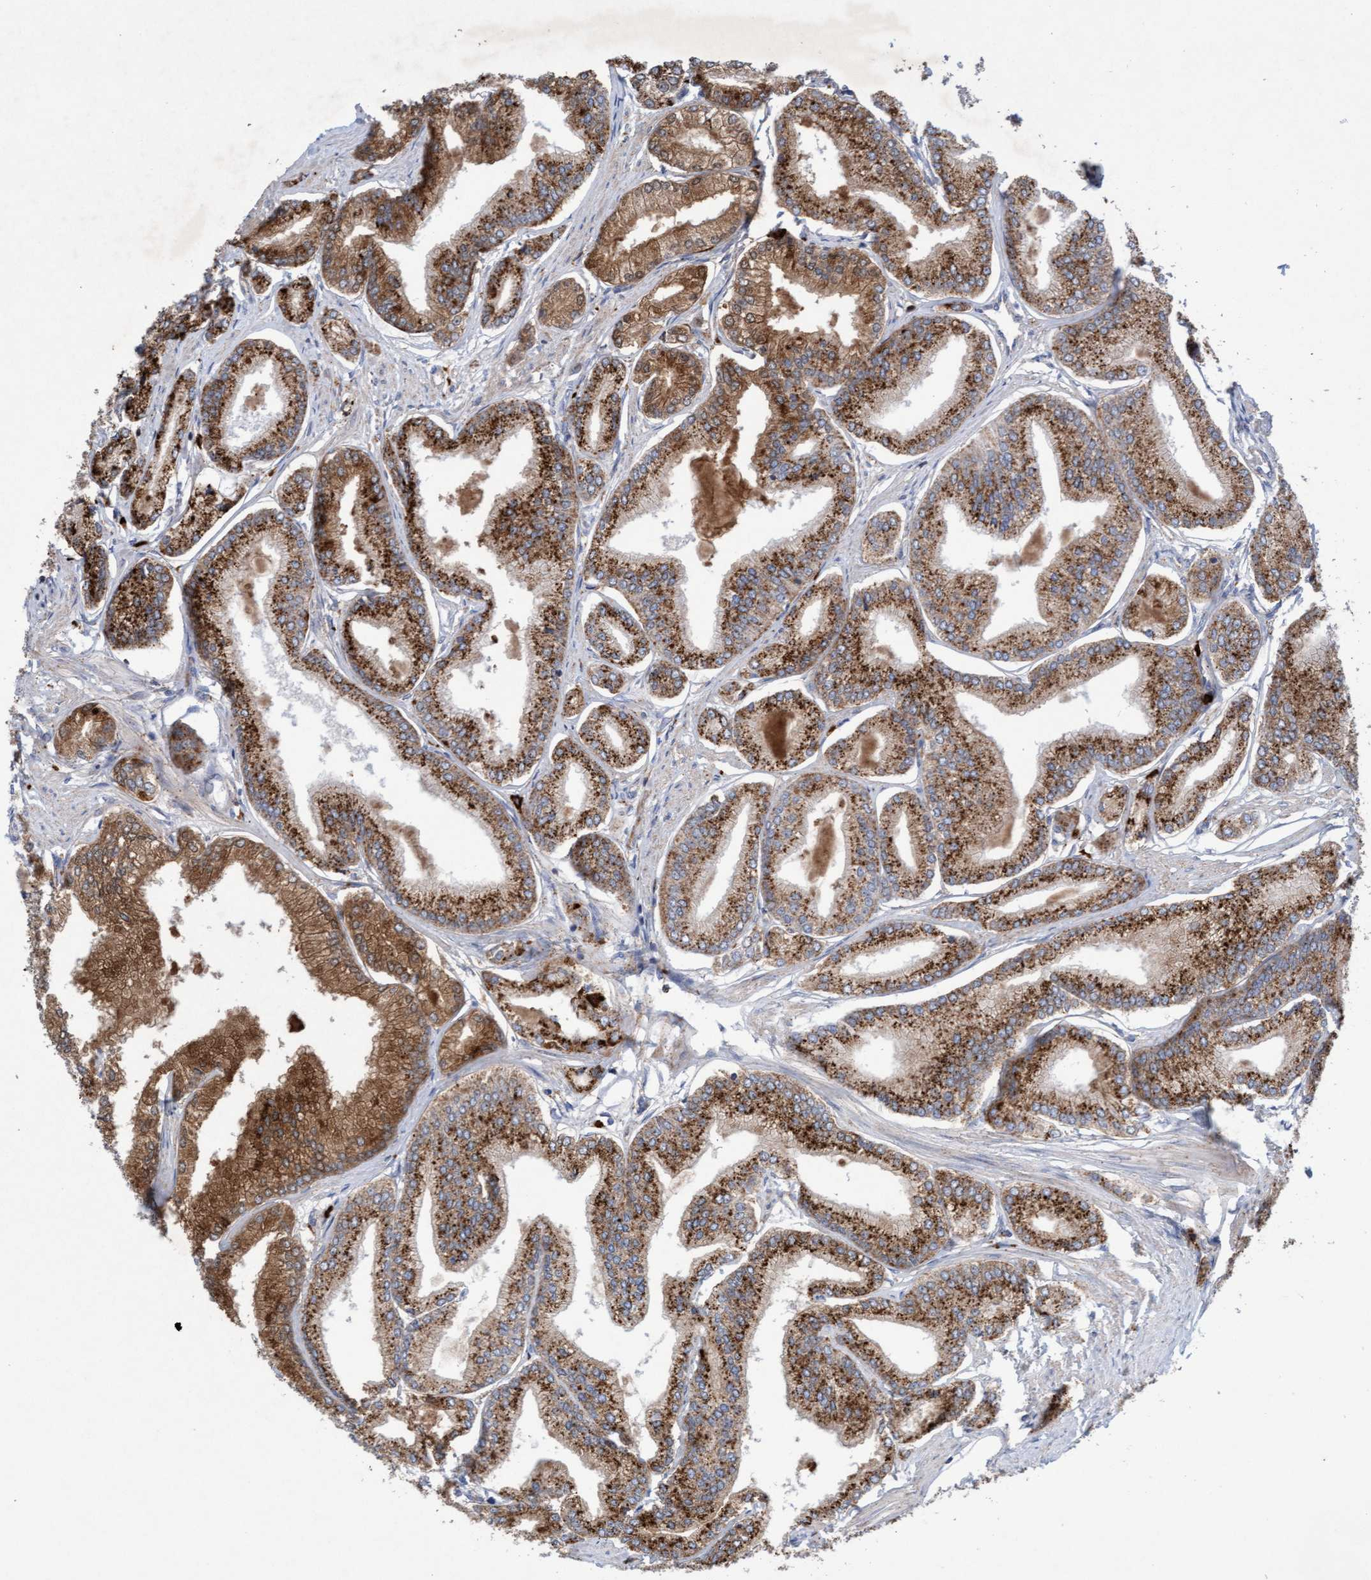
{"staining": {"intensity": "moderate", "quantity": ">75%", "location": "cytoplasmic/membranous"}, "tissue": "prostate cancer", "cell_type": "Tumor cells", "image_type": "cancer", "snomed": [{"axis": "morphology", "description": "Adenocarcinoma, Low grade"}, {"axis": "topography", "description": "Prostate"}], "caption": "Immunohistochemical staining of prostate cancer (adenocarcinoma (low-grade)) exhibits medium levels of moderate cytoplasmic/membranous protein positivity in about >75% of tumor cells.", "gene": "SGSH", "patient": {"sex": "male", "age": 52}}